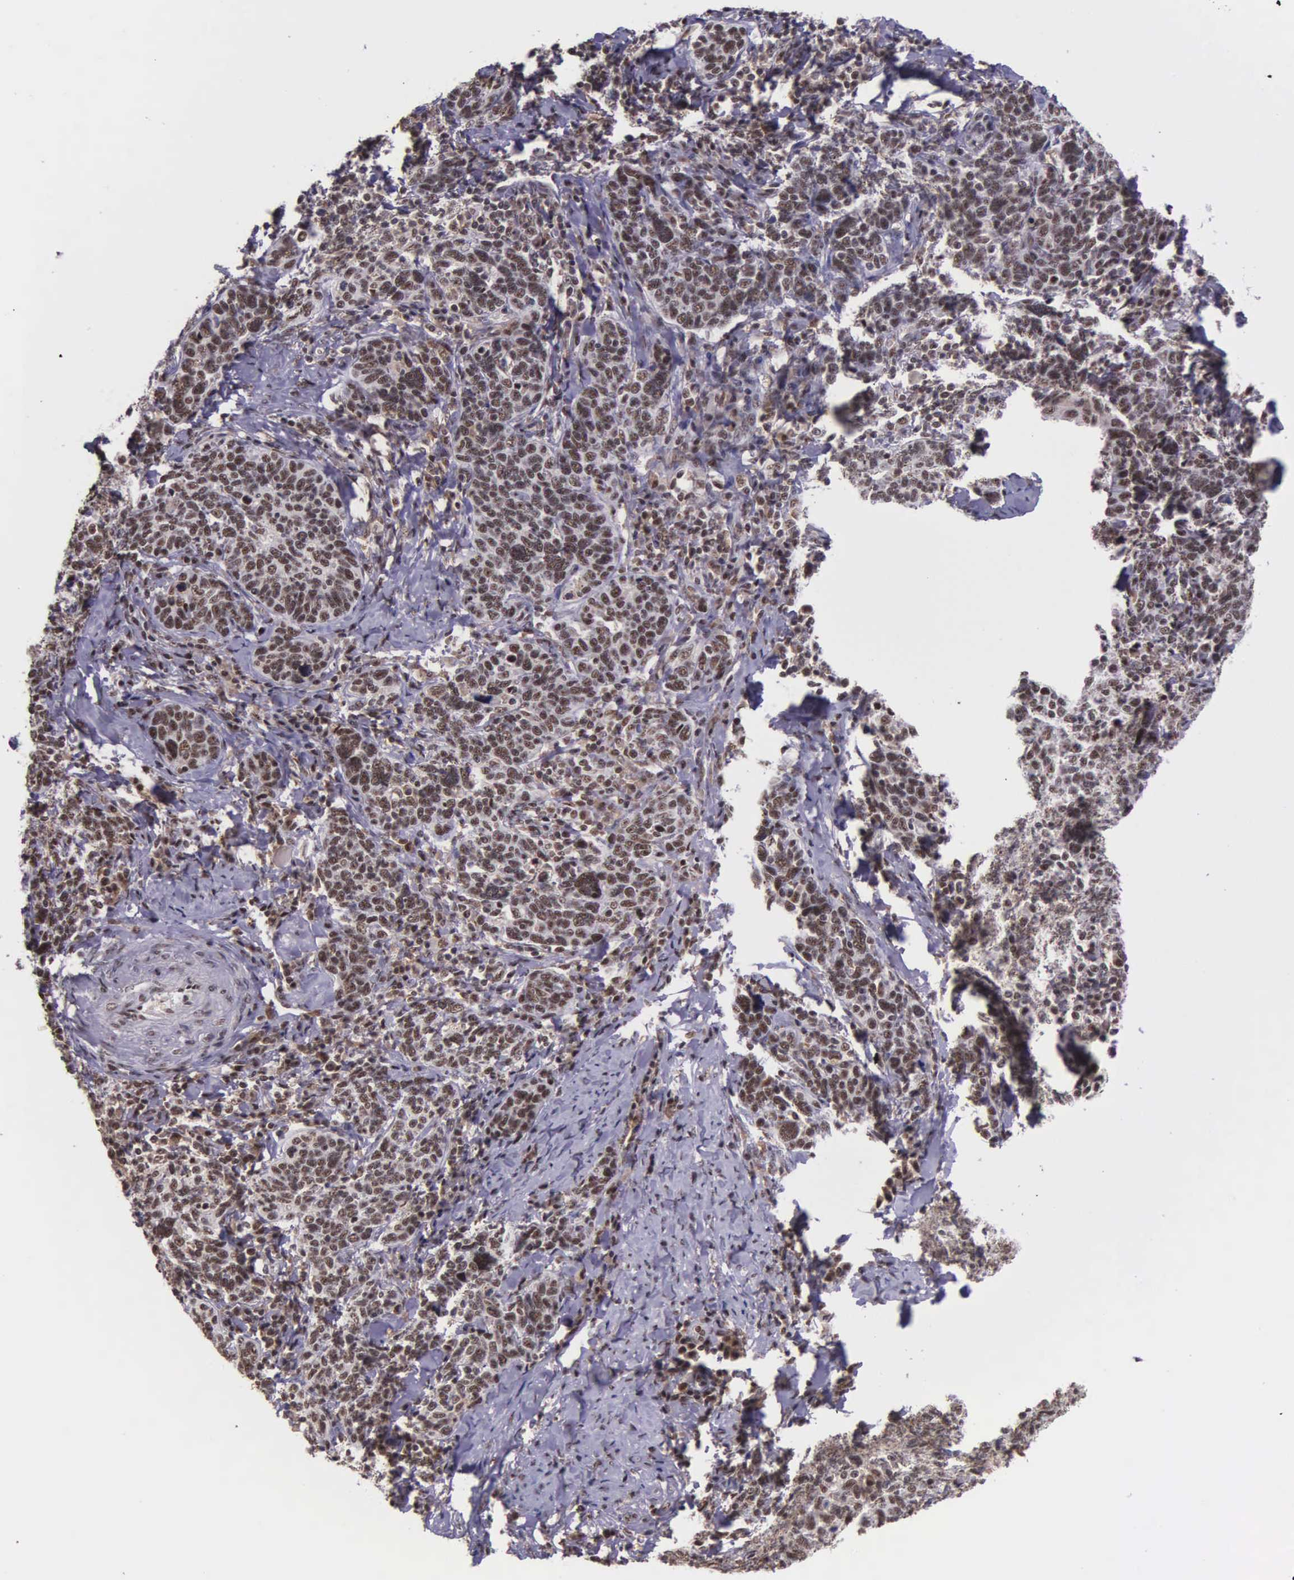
{"staining": {"intensity": "weak", "quantity": ">75%", "location": "nuclear"}, "tissue": "cervical cancer", "cell_type": "Tumor cells", "image_type": "cancer", "snomed": [{"axis": "morphology", "description": "Squamous cell carcinoma, NOS"}, {"axis": "topography", "description": "Cervix"}], "caption": "Immunohistochemistry image of squamous cell carcinoma (cervical) stained for a protein (brown), which demonstrates low levels of weak nuclear expression in about >75% of tumor cells.", "gene": "FAM47A", "patient": {"sex": "female", "age": 41}}